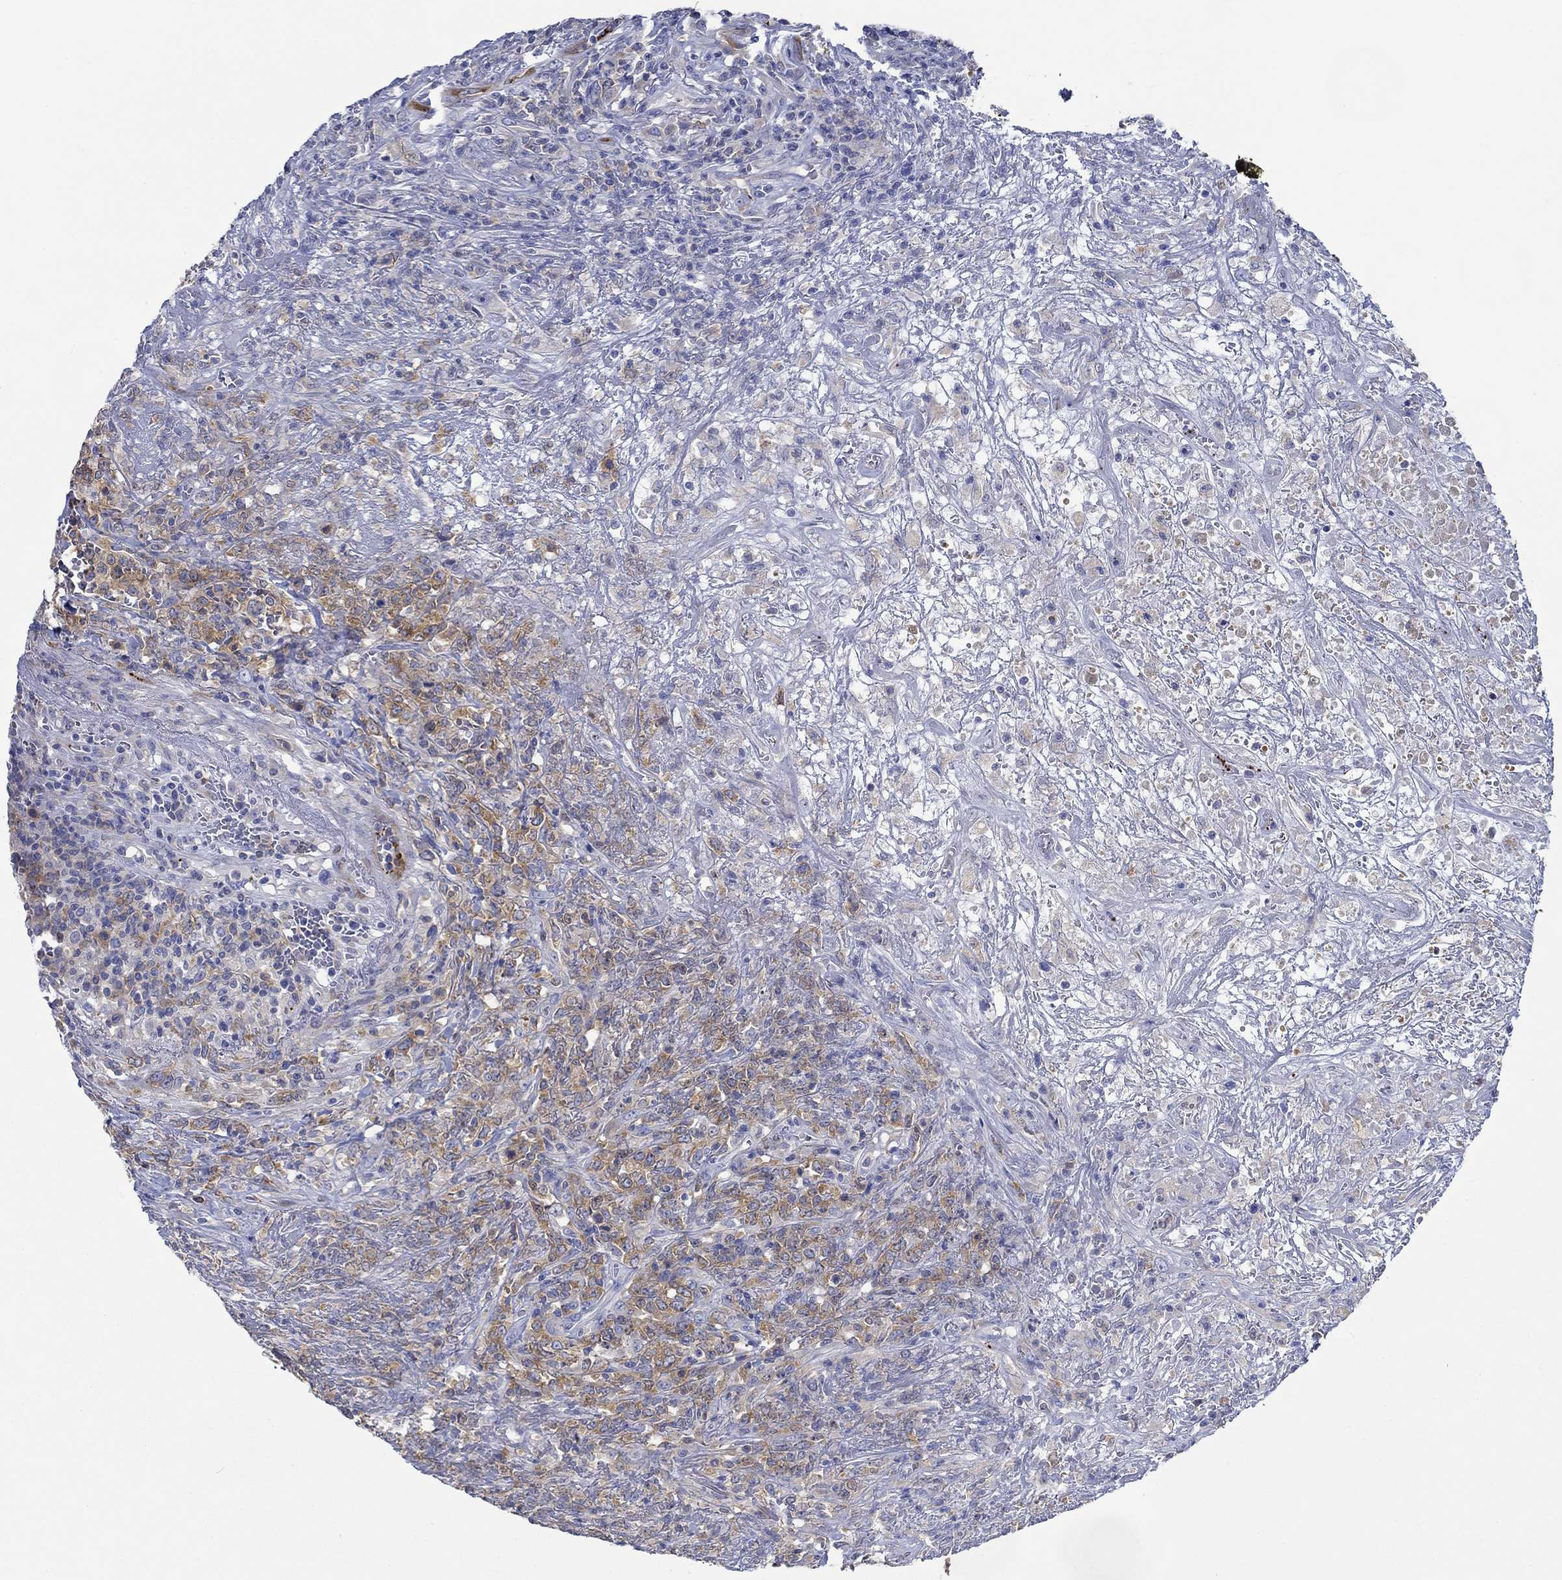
{"staining": {"intensity": "moderate", "quantity": "<25%", "location": "cytoplasmic/membranous"}, "tissue": "lymphoma", "cell_type": "Tumor cells", "image_type": "cancer", "snomed": [{"axis": "morphology", "description": "Malignant lymphoma, non-Hodgkin's type, High grade"}, {"axis": "topography", "description": "Lung"}], "caption": "IHC (DAB (3,3'-diaminobenzidine)) staining of lymphoma reveals moderate cytoplasmic/membranous protein expression in approximately <25% of tumor cells. (brown staining indicates protein expression, while blue staining denotes nuclei).", "gene": "SLC27A3", "patient": {"sex": "male", "age": 79}}